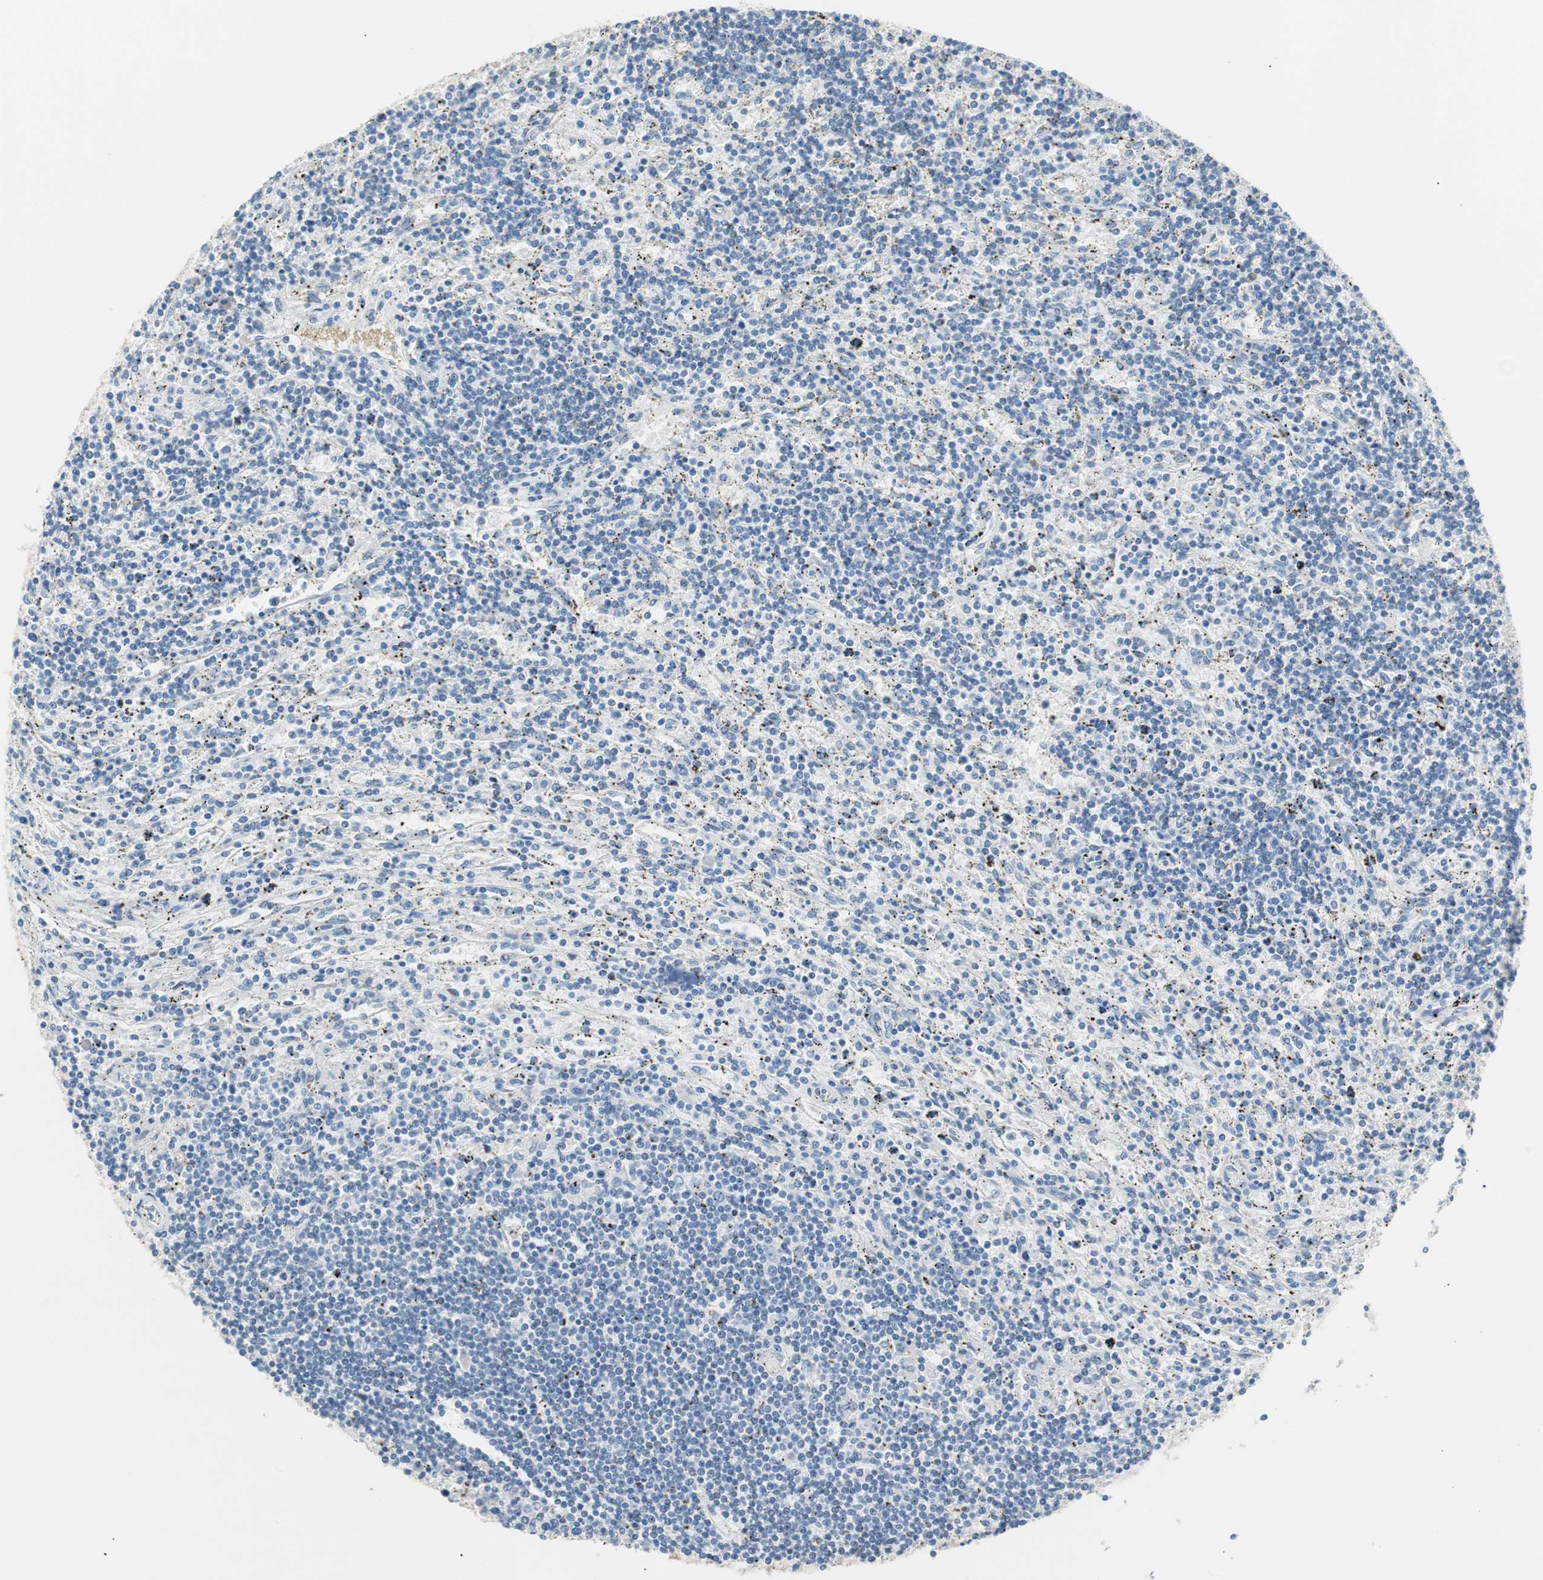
{"staining": {"intensity": "negative", "quantity": "none", "location": "none"}, "tissue": "lymphoma", "cell_type": "Tumor cells", "image_type": "cancer", "snomed": [{"axis": "morphology", "description": "Malignant lymphoma, non-Hodgkin's type, Low grade"}, {"axis": "topography", "description": "Spleen"}], "caption": "The image displays no significant expression in tumor cells of lymphoma.", "gene": "VIL1", "patient": {"sex": "male", "age": 76}}